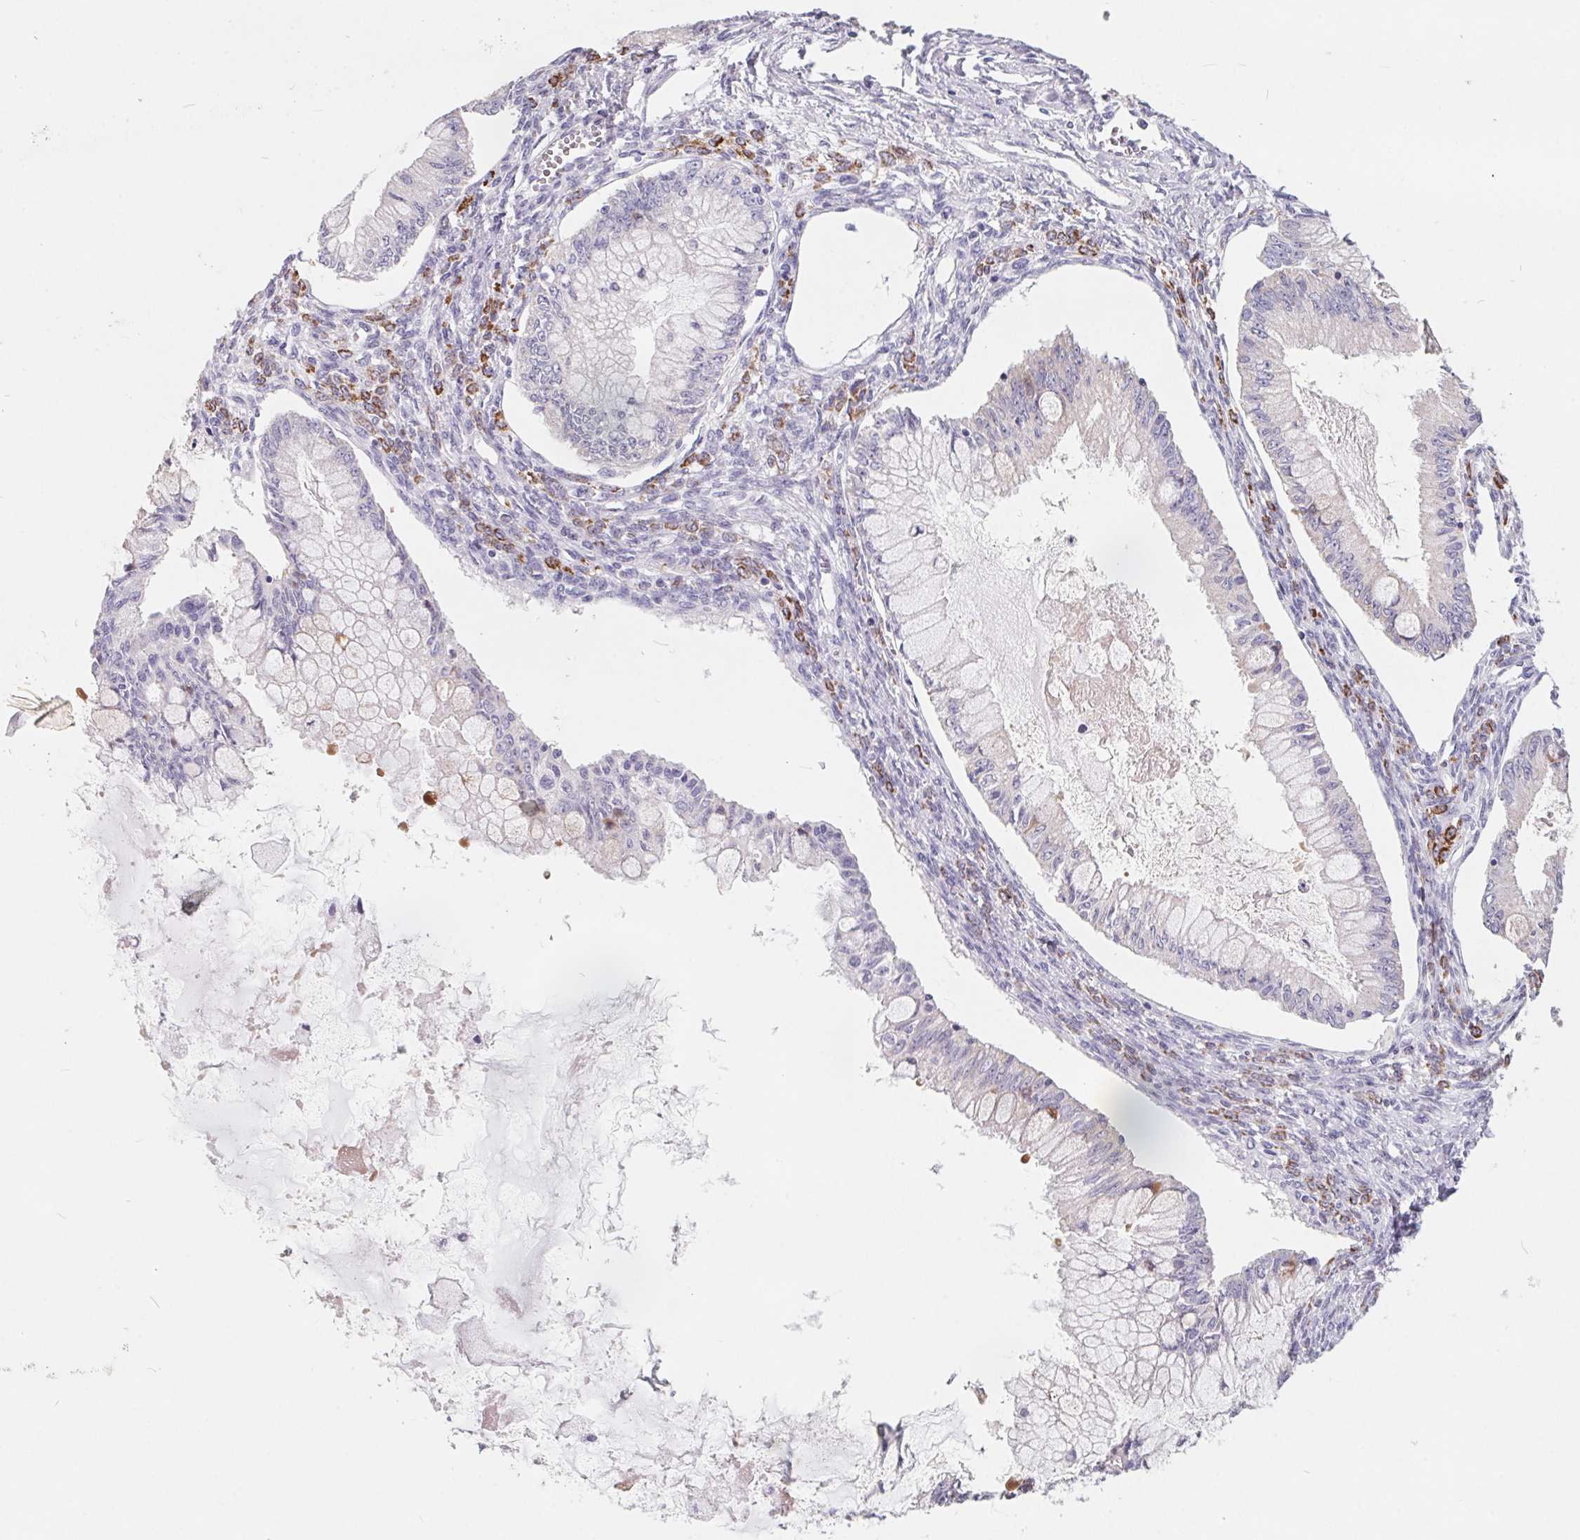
{"staining": {"intensity": "negative", "quantity": "none", "location": "none"}, "tissue": "ovarian cancer", "cell_type": "Tumor cells", "image_type": "cancer", "snomed": [{"axis": "morphology", "description": "Cystadenocarcinoma, mucinous, NOS"}, {"axis": "topography", "description": "Ovary"}], "caption": "A high-resolution photomicrograph shows immunohistochemistry staining of mucinous cystadenocarcinoma (ovarian), which exhibits no significant expression in tumor cells.", "gene": "FDX1", "patient": {"sex": "female", "age": 34}}